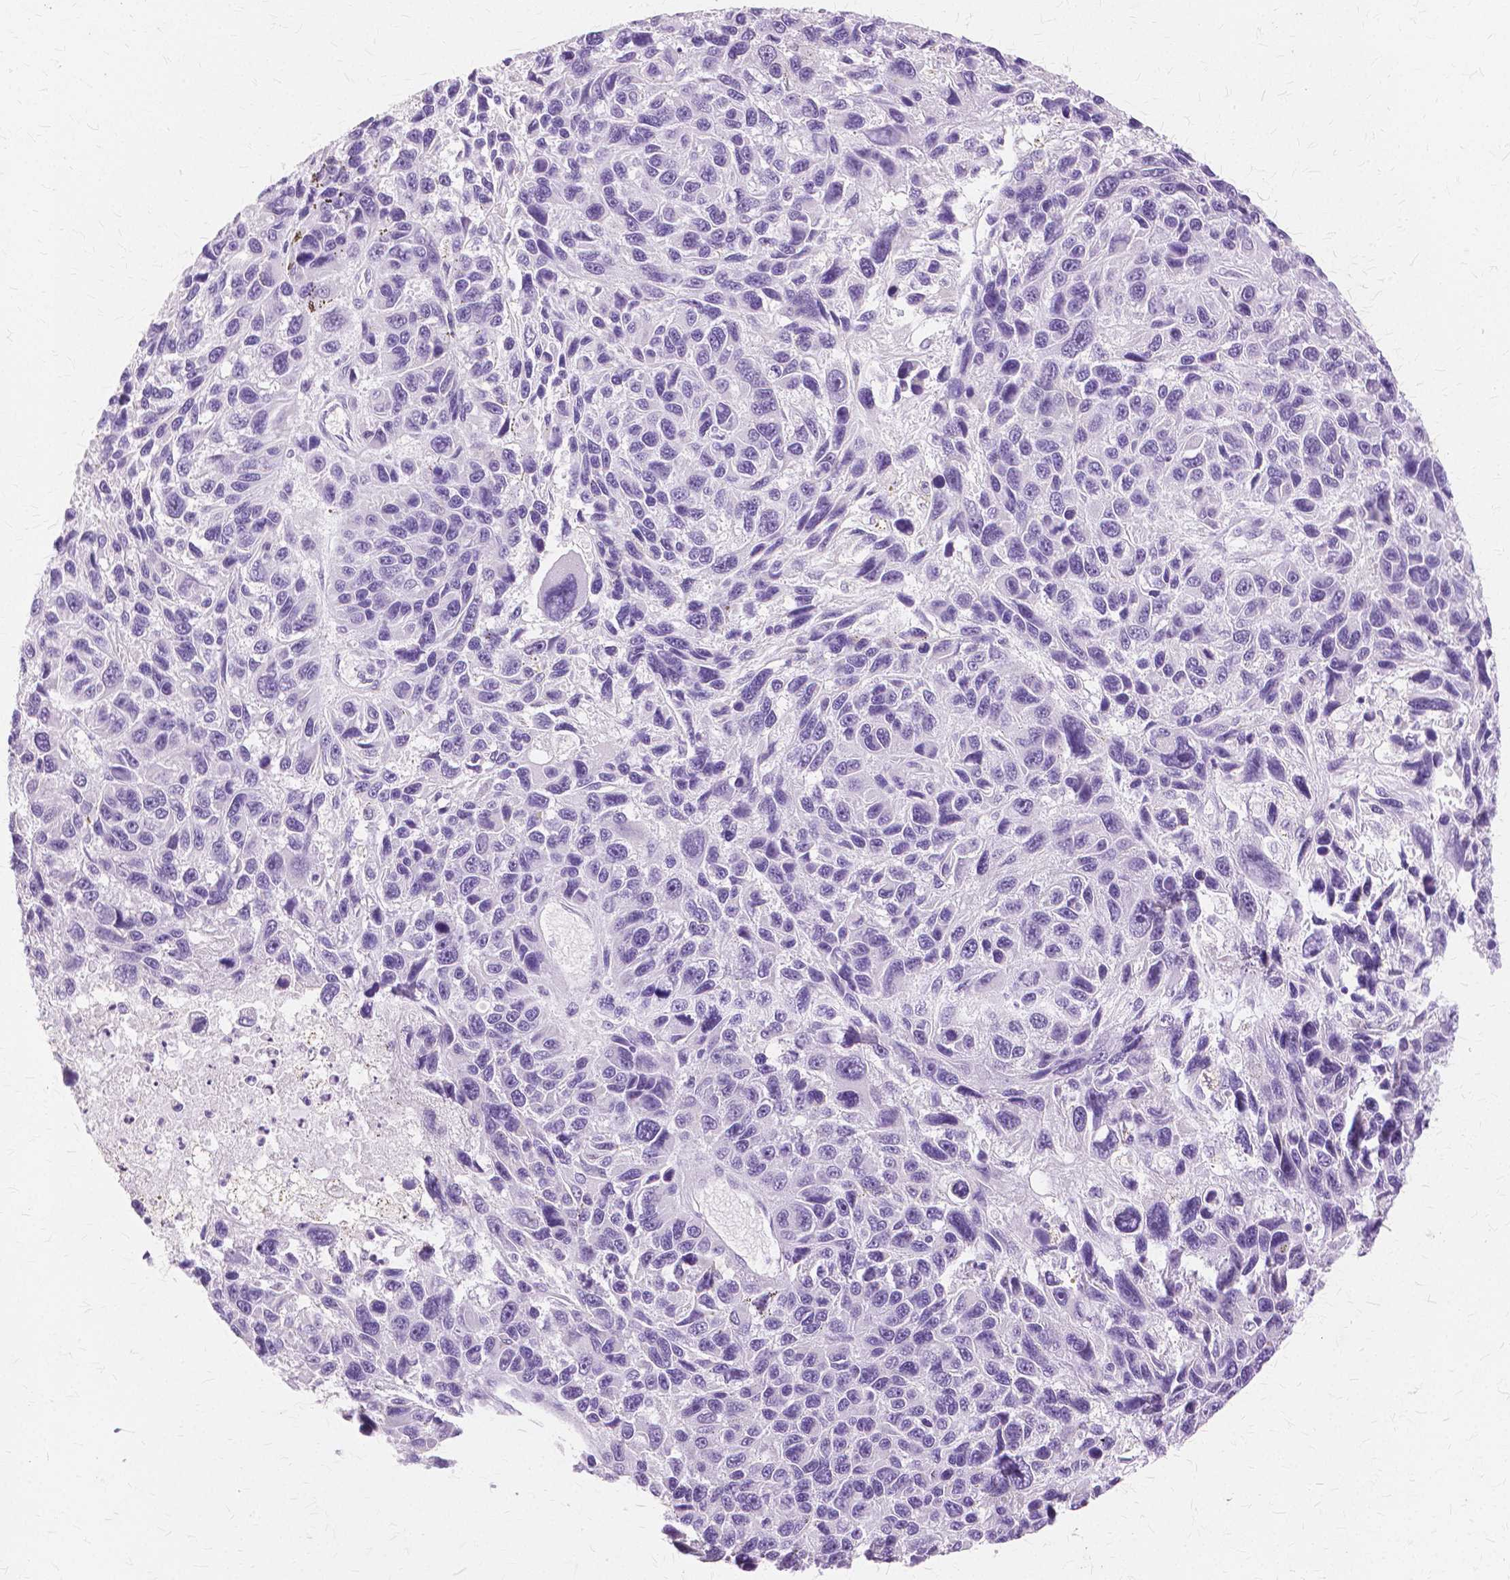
{"staining": {"intensity": "negative", "quantity": "none", "location": "none"}, "tissue": "melanoma", "cell_type": "Tumor cells", "image_type": "cancer", "snomed": [{"axis": "morphology", "description": "Malignant melanoma, NOS"}, {"axis": "topography", "description": "Skin"}], "caption": "Immunohistochemistry of human malignant melanoma reveals no positivity in tumor cells.", "gene": "TGM1", "patient": {"sex": "male", "age": 53}}